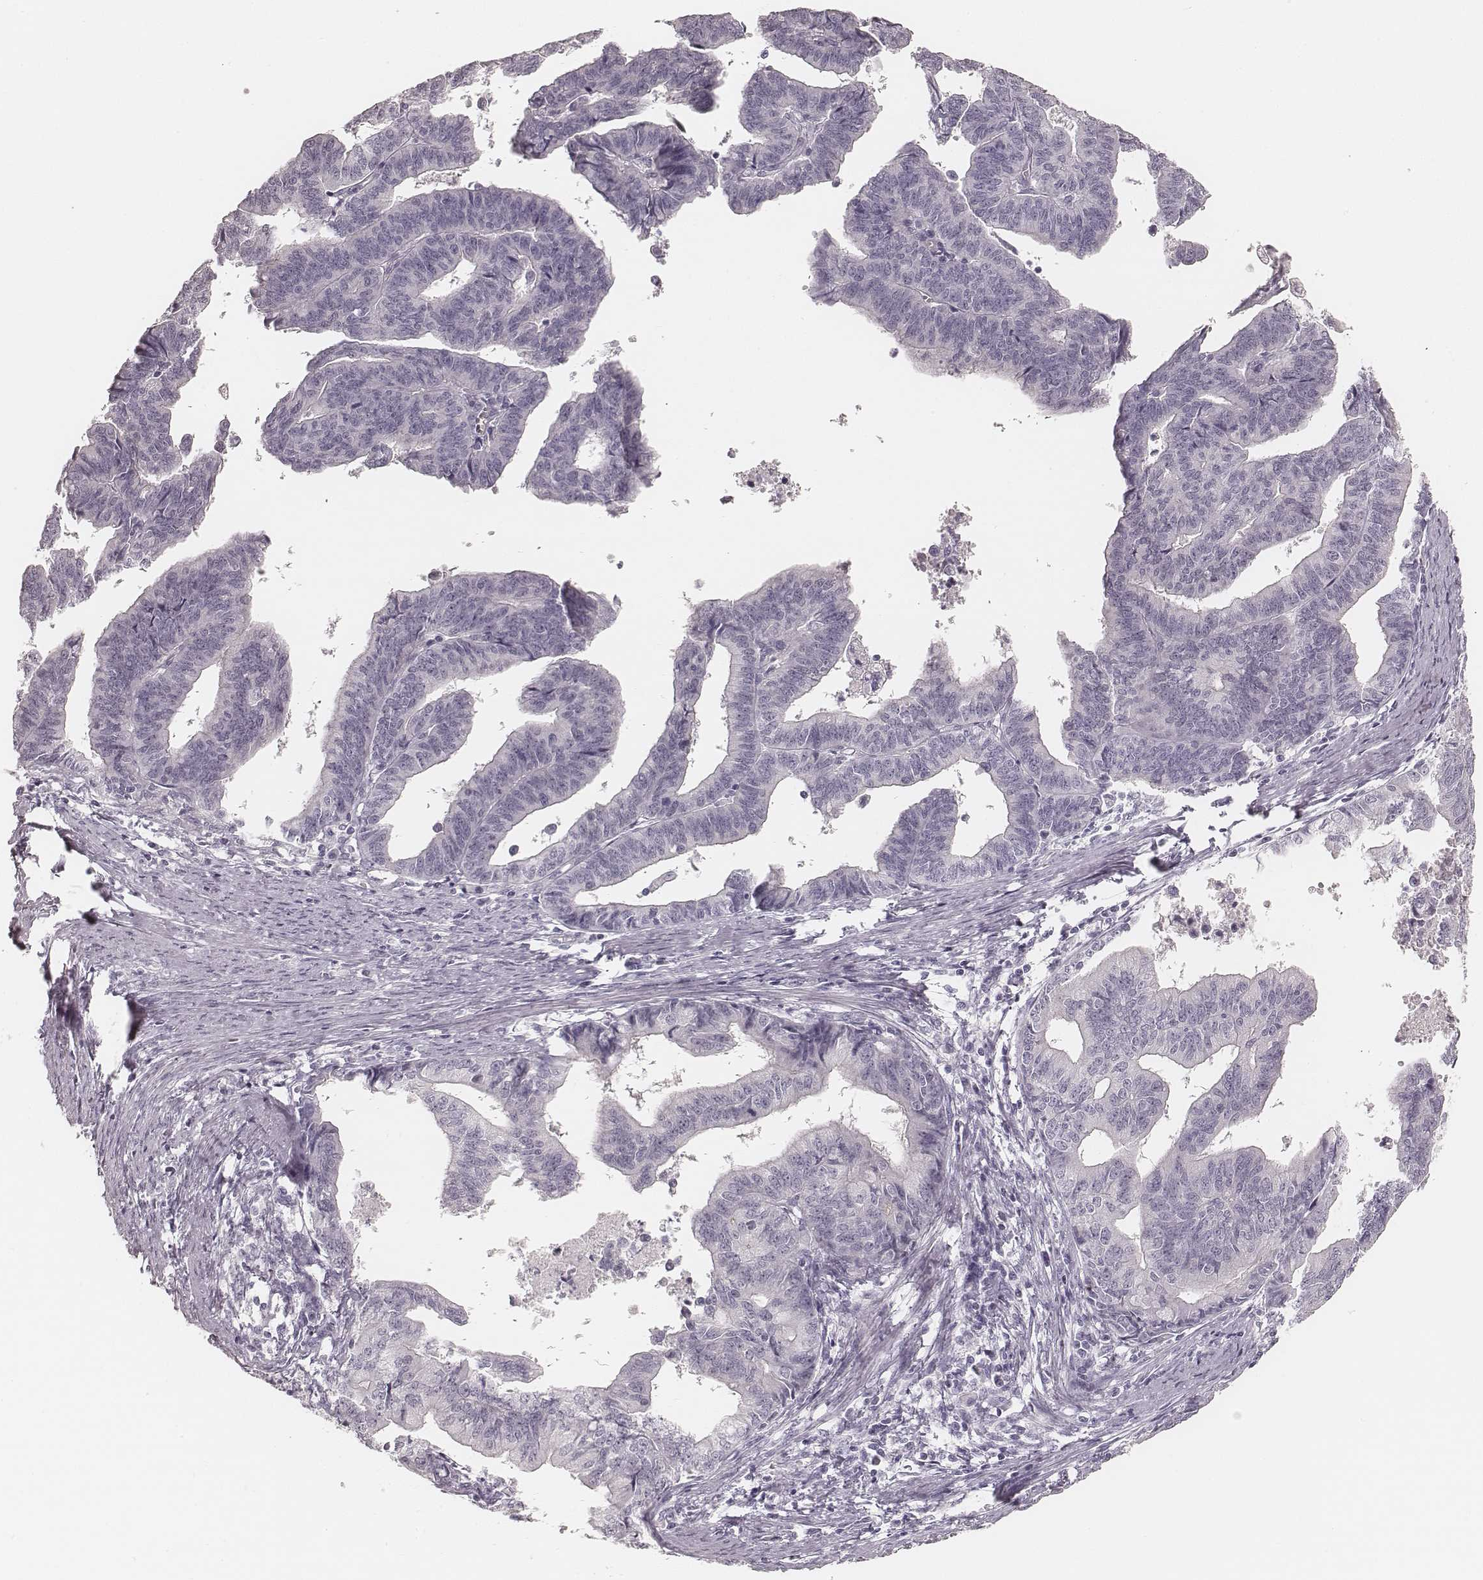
{"staining": {"intensity": "negative", "quantity": "none", "location": "none"}, "tissue": "endometrial cancer", "cell_type": "Tumor cells", "image_type": "cancer", "snomed": [{"axis": "morphology", "description": "Adenocarcinoma, NOS"}, {"axis": "topography", "description": "Endometrium"}], "caption": "High power microscopy photomicrograph of an IHC micrograph of endometrial cancer, revealing no significant staining in tumor cells.", "gene": "HNF4G", "patient": {"sex": "female", "age": 65}}